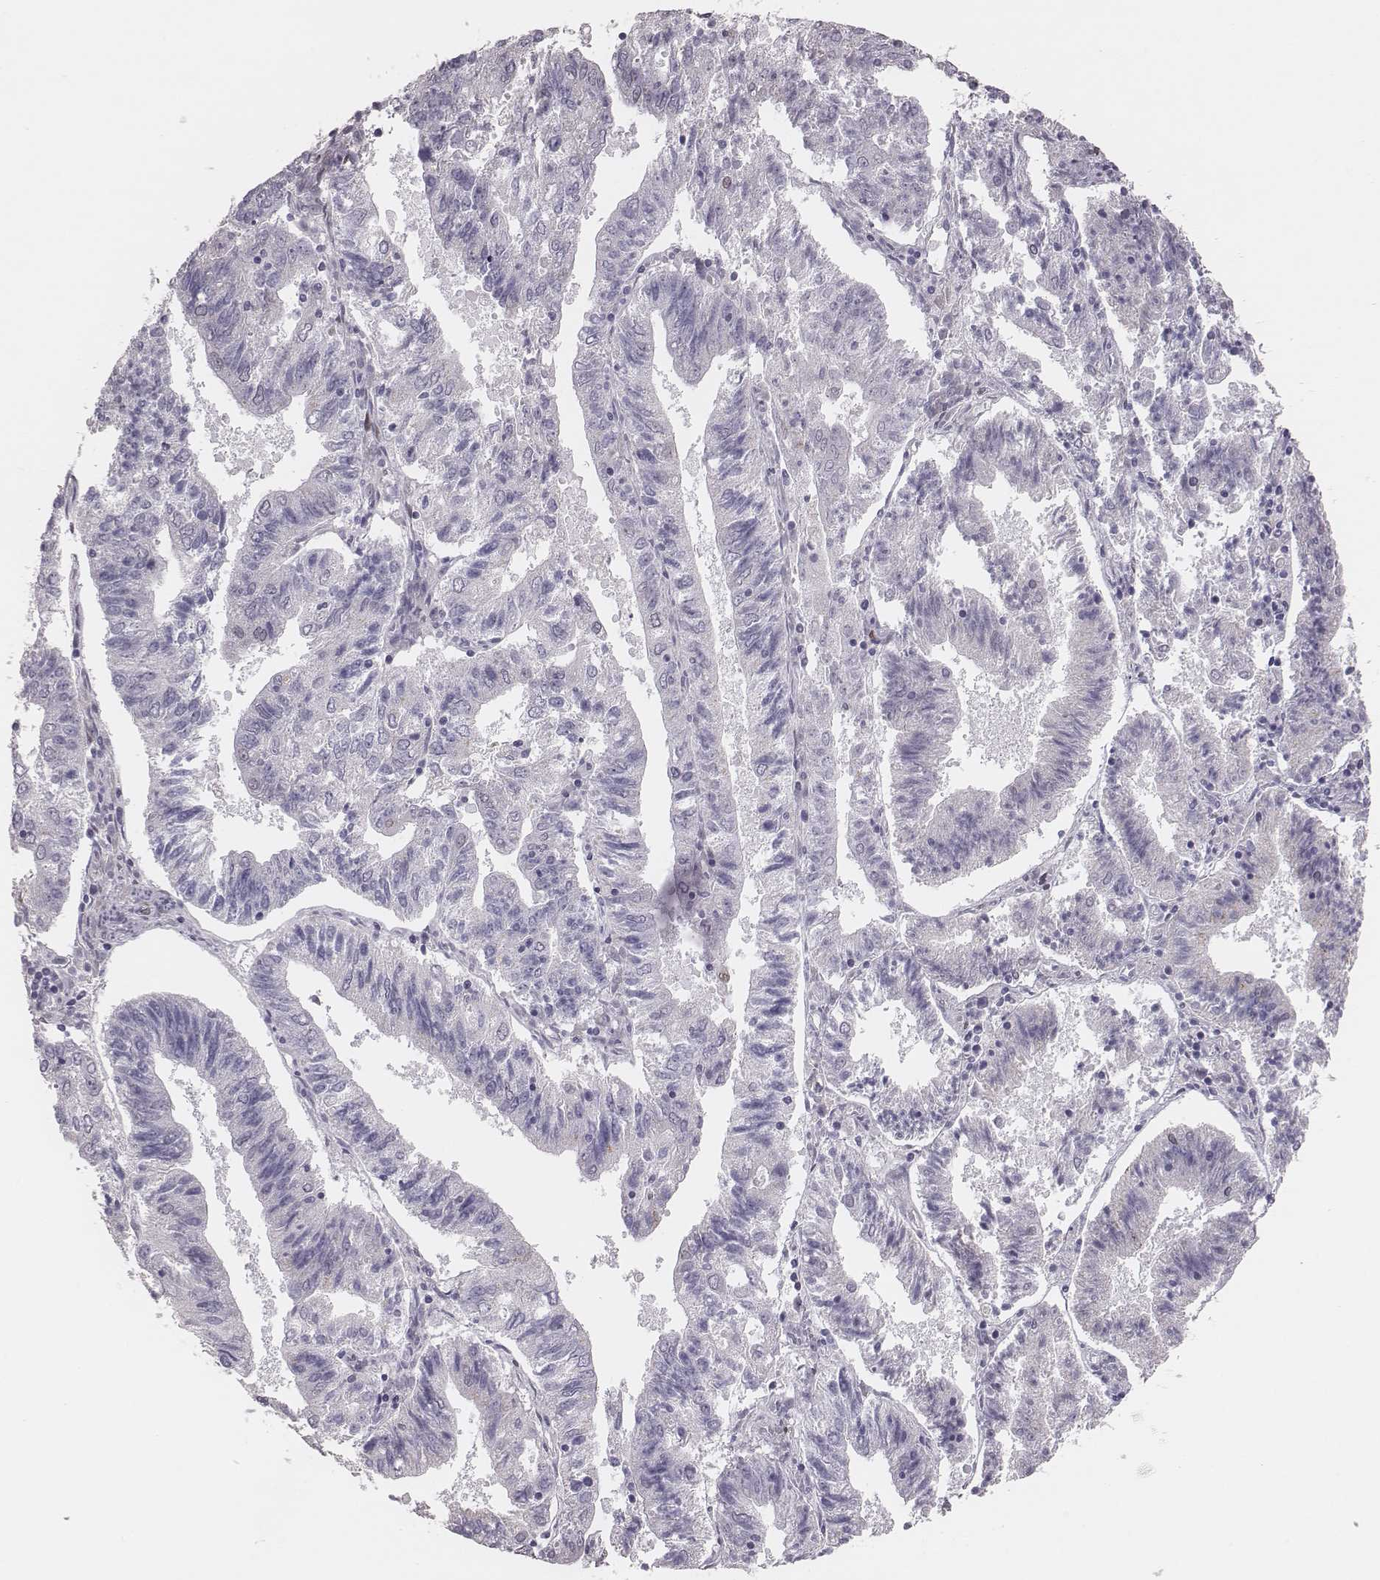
{"staining": {"intensity": "negative", "quantity": "none", "location": "none"}, "tissue": "endometrial cancer", "cell_type": "Tumor cells", "image_type": "cancer", "snomed": [{"axis": "morphology", "description": "Adenocarcinoma, NOS"}, {"axis": "topography", "description": "Endometrium"}], "caption": "IHC photomicrograph of human endometrial adenocarcinoma stained for a protein (brown), which displays no staining in tumor cells. The staining is performed using DAB (3,3'-diaminobenzidine) brown chromogen with nuclei counter-stained in using hematoxylin.", "gene": "ADGRF4", "patient": {"sex": "female", "age": 82}}